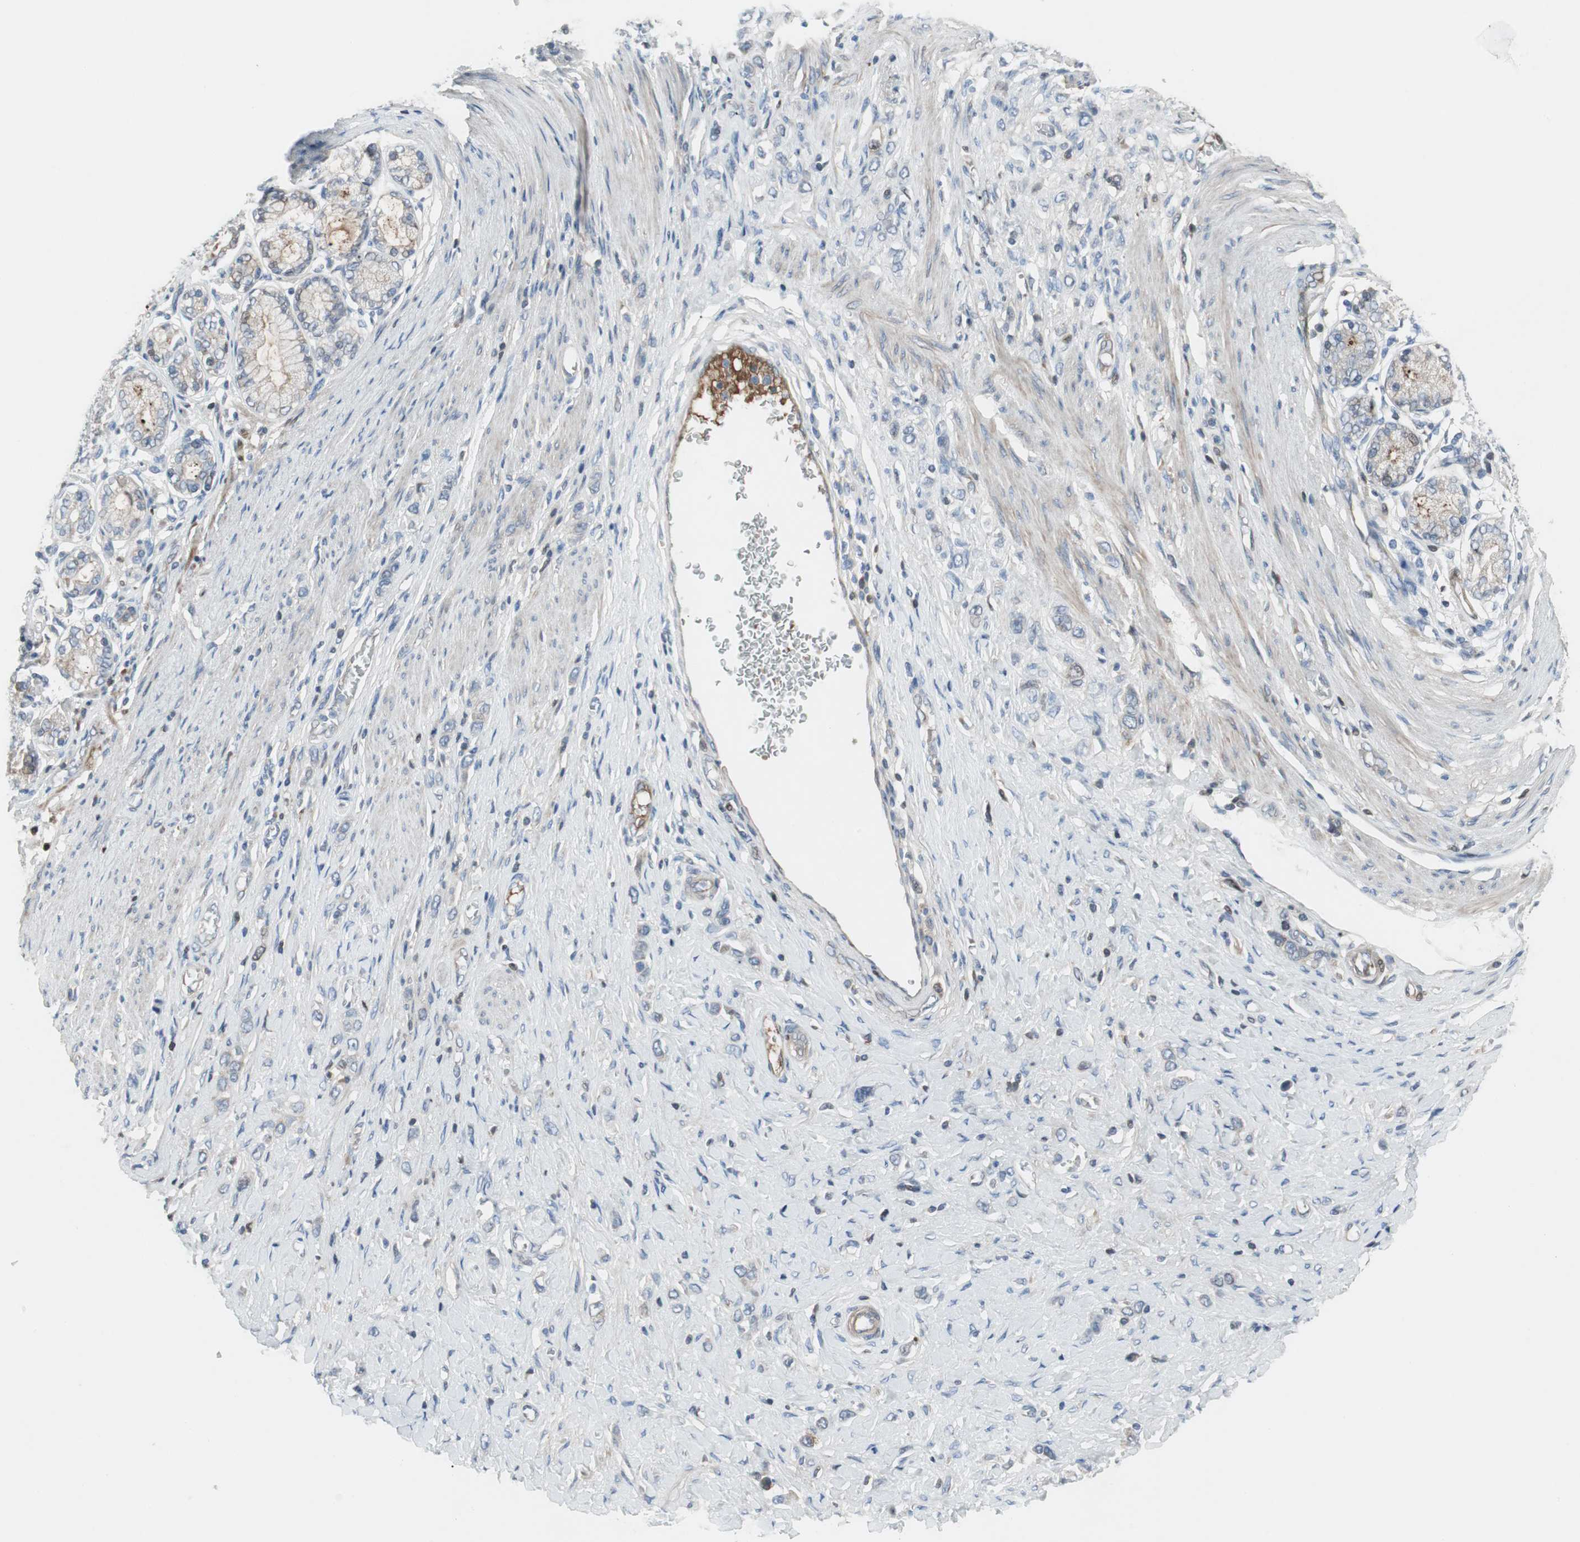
{"staining": {"intensity": "negative", "quantity": "none", "location": "none"}, "tissue": "stomach cancer", "cell_type": "Tumor cells", "image_type": "cancer", "snomed": [{"axis": "morphology", "description": "Normal tissue, NOS"}, {"axis": "morphology", "description": "Adenocarcinoma, NOS"}, {"axis": "topography", "description": "Stomach, upper"}, {"axis": "topography", "description": "Stomach"}], "caption": "Tumor cells show no significant positivity in stomach cancer.", "gene": "PIGR", "patient": {"sex": "female", "age": 65}}